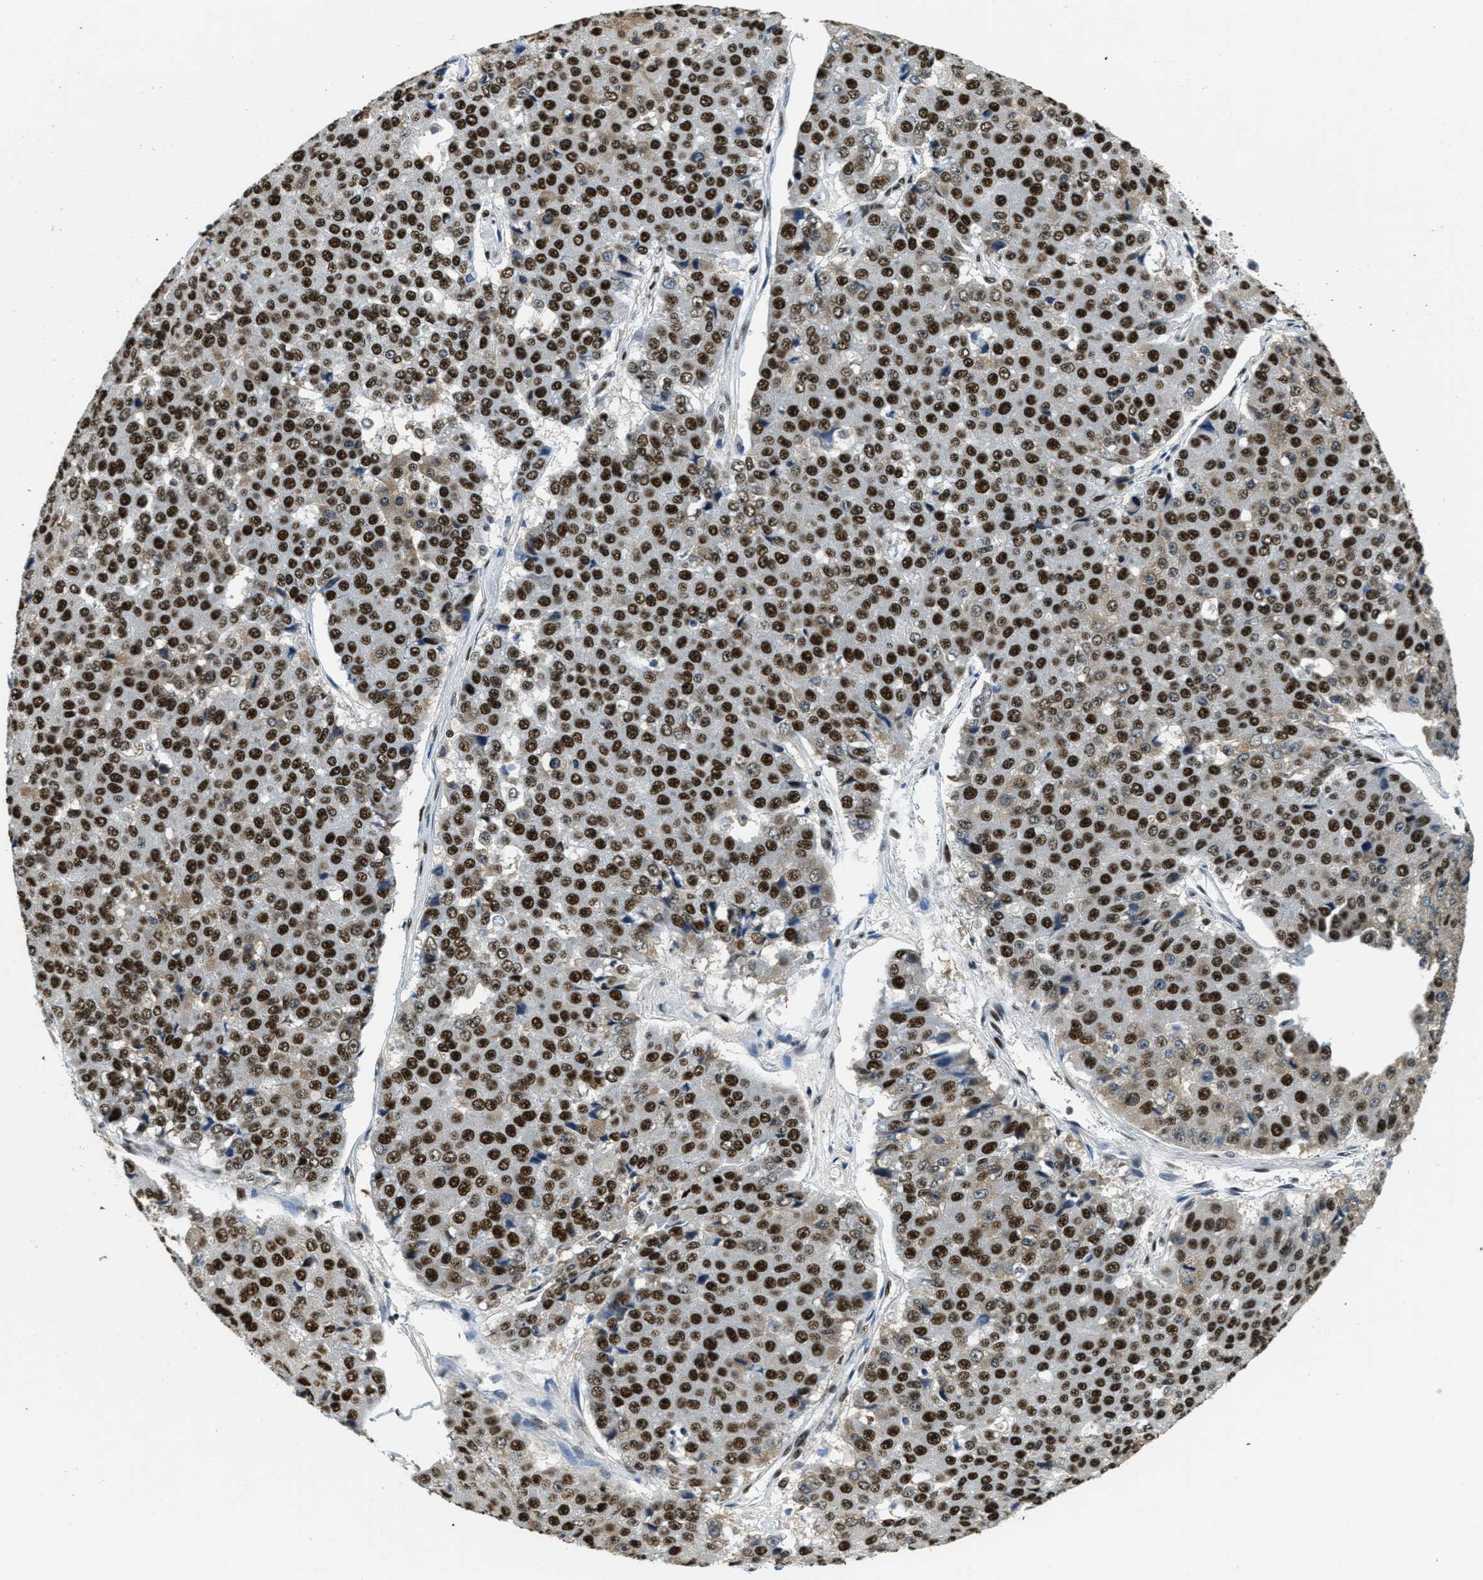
{"staining": {"intensity": "strong", "quantity": ">75%", "location": "nuclear"}, "tissue": "pancreatic cancer", "cell_type": "Tumor cells", "image_type": "cancer", "snomed": [{"axis": "morphology", "description": "Adenocarcinoma, NOS"}, {"axis": "topography", "description": "Pancreas"}], "caption": "An image of adenocarcinoma (pancreatic) stained for a protein displays strong nuclear brown staining in tumor cells.", "gene": "SSB", "patient": {"sex": "male", "age": 50}}